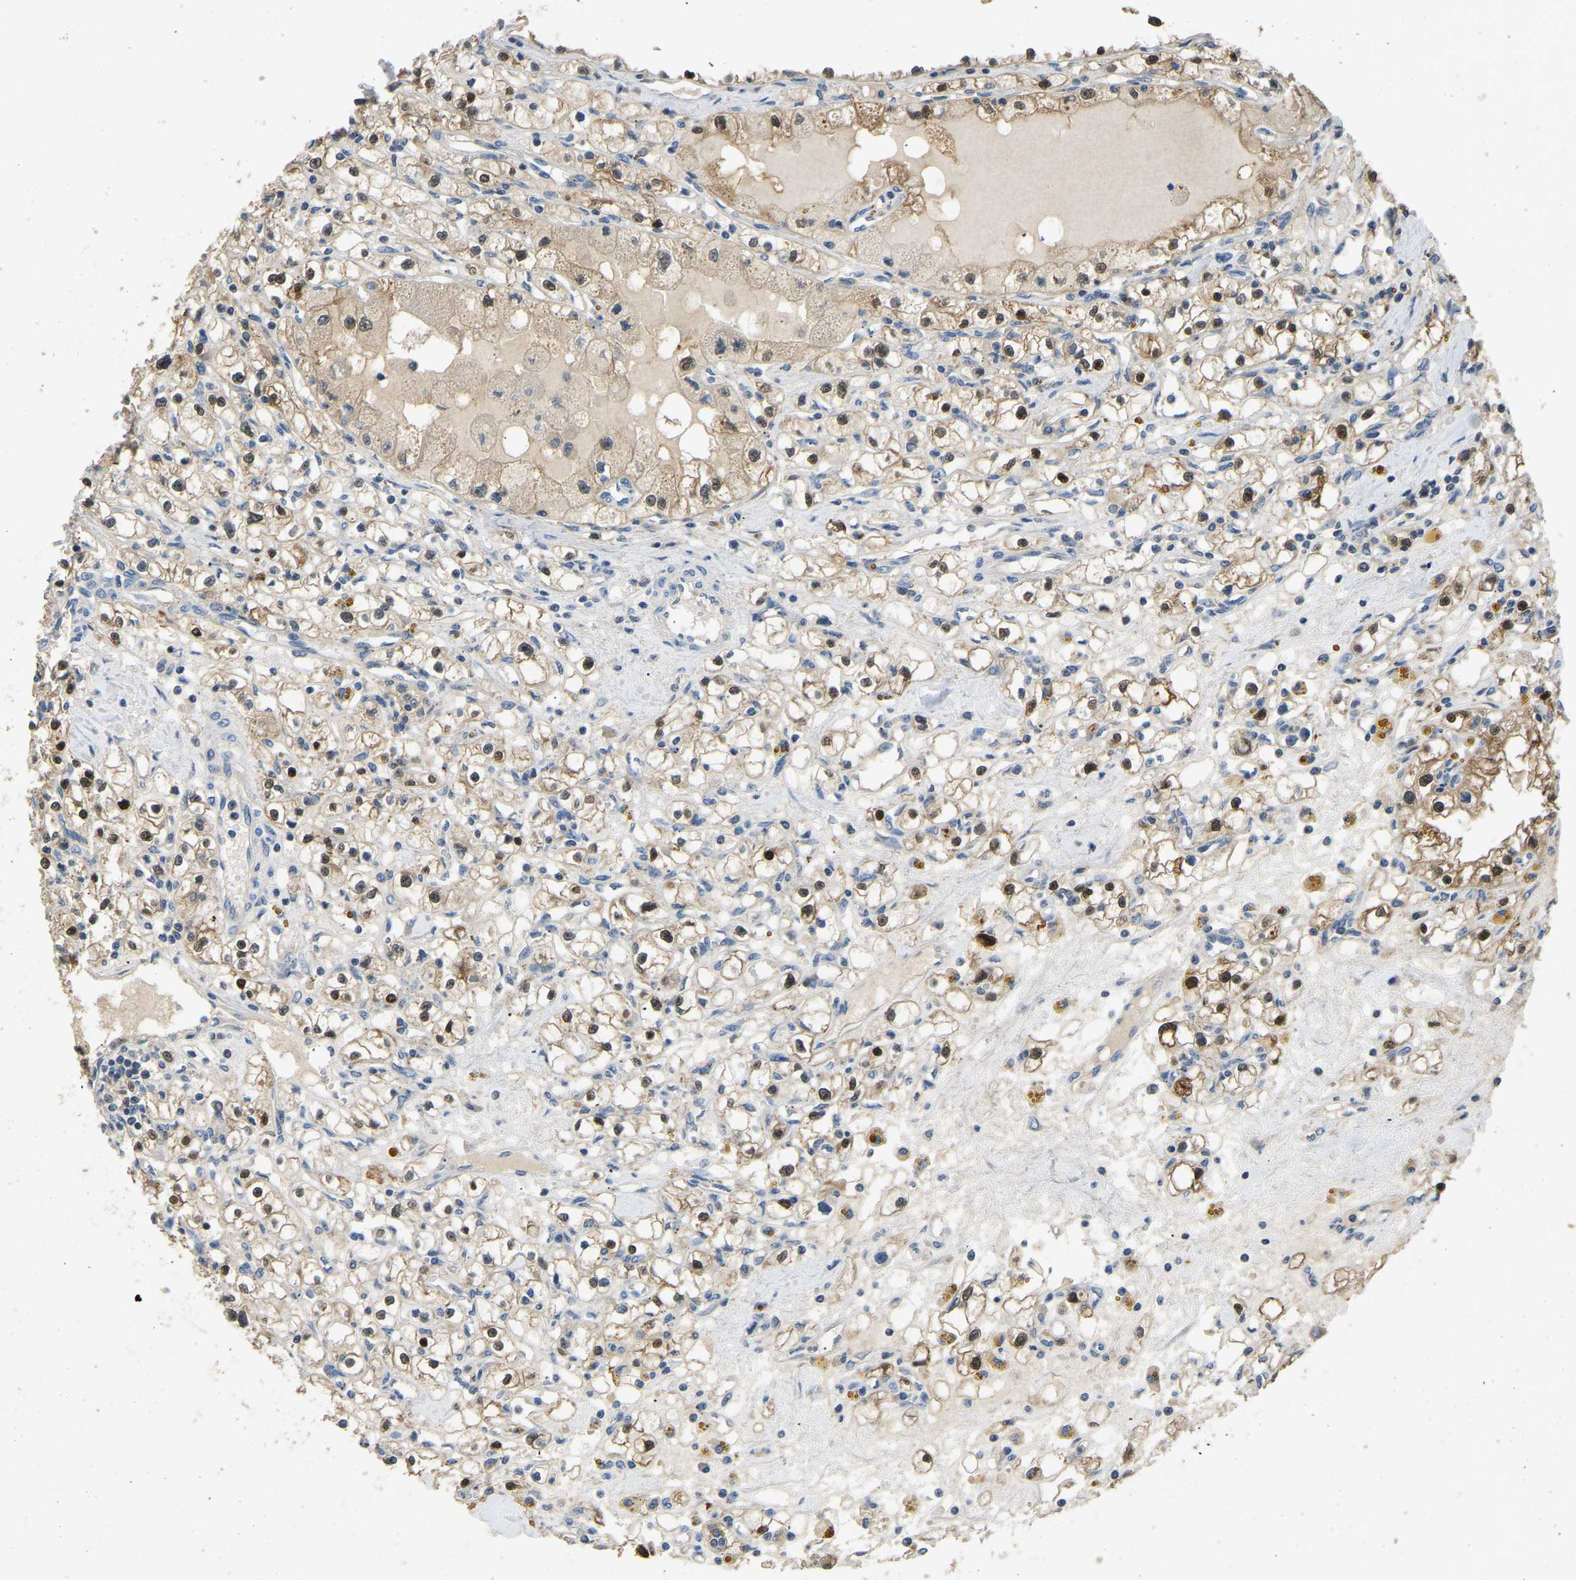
{"staining": {"intensity": "moderate", "quantity": "25%-75%", "location": "cytoplasmic/membranous,nuclear"}, "tissue": "renal cancer", "cell_type": "Tumor cells", "image_type": "cancer", "snomed": [{"axis": "morphology", "description": "Adenocarcinoma, NOS"}, {"axis": "topography", "description": "Kidney"}], "caption": "Brown immunohistochemical staining in renal cancer (adenocarcinoma) displays moderate cytoplasmic/membranous and nuclear positivity in approximately 25%-75% of tumor cells. (DAB (3,3'-diaminobenzidine) IHC, brown staining for protein, blue staining for nuclei).", "gene": "TUFM", "patient": {"sex": "male", "age": 56}}